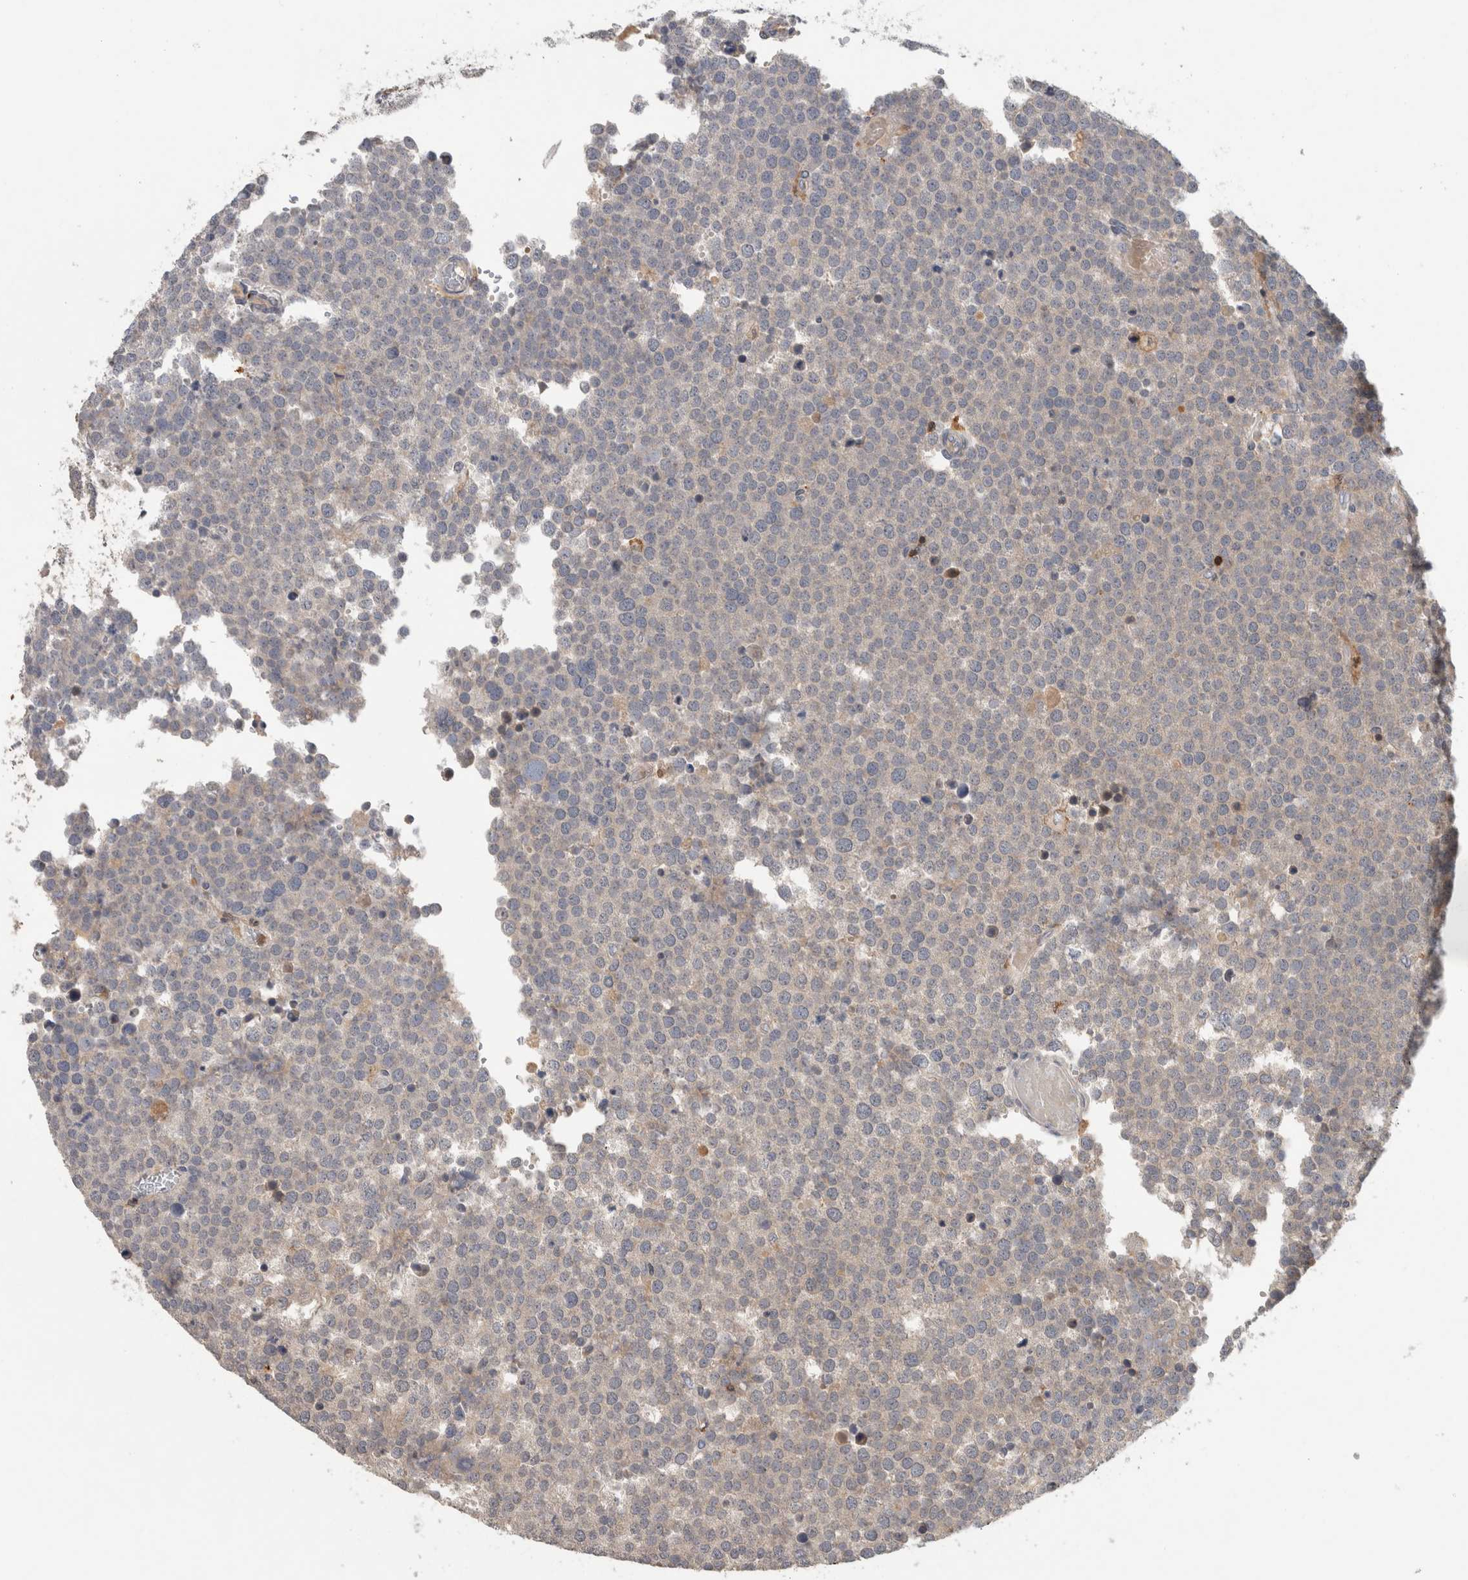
{"staining": {"intensity": "weak", "quantity": "25%-75%", "location": "cytoplasmic/membranous"}, "tissue": "testis cancer", "cell_type": "Tumor cells", "image_type": "cancer", "snomed": [{"axis": "morphology", "description": "Seminoma, NOS"}, {"axis": "topography", "description": "Testis"}], "caption": "Immunohistochemistry micrograph of seminoma (testis) stained for a protein (brown), which reveals low levels of weak cytoplasmic/membranous staining in about 25%-75% of tumor cells.", "gene": "GFRA2", "patient": {"sex": "male", "age": 71}}